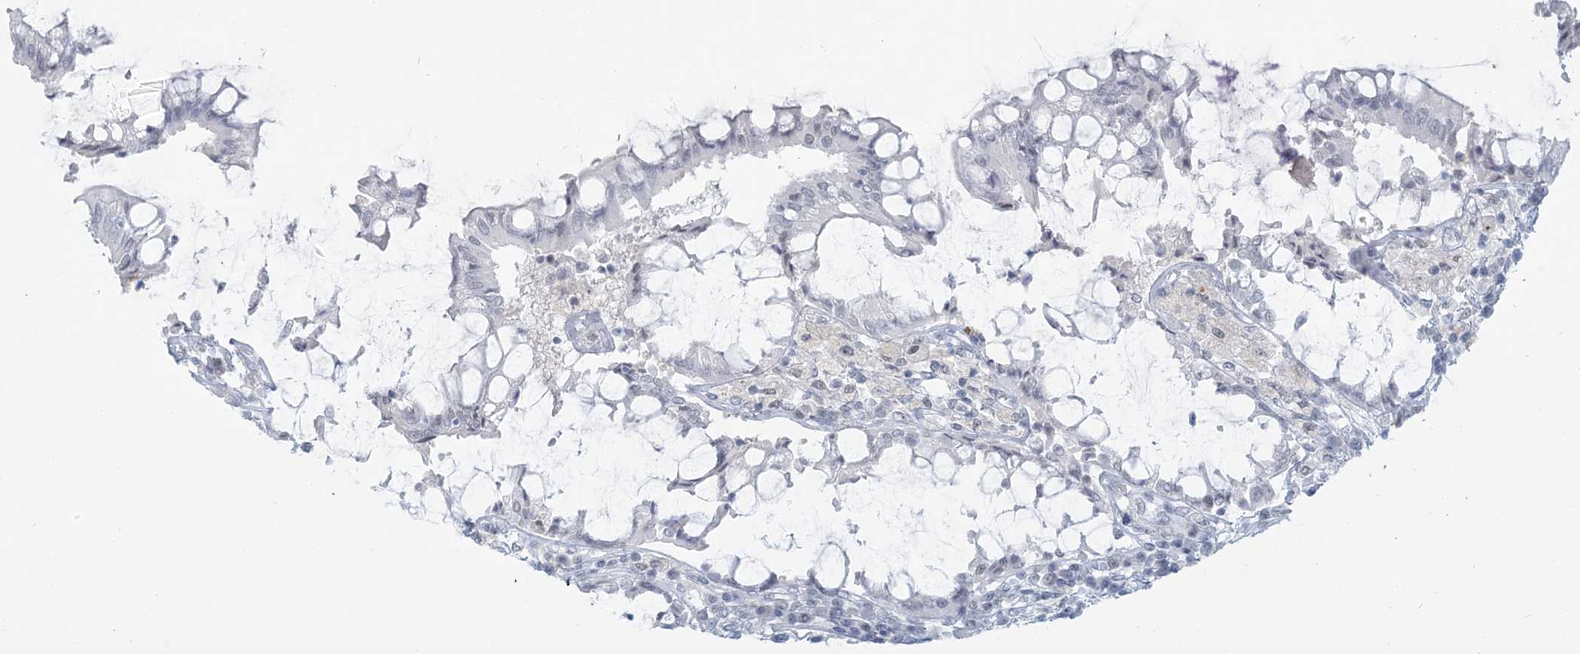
{"staining": {"intensity": "negative", "quantity": "none", "location": "none"}, "tissue": "colorectal cancer", "cell_type": "Tumor cells", "image_type": "cancer", "snomed": [{"axis": "morphology", "description": "Adenocarcinoma, NOS"}, {"axis": "topography", "description": "Rectum"}], "caption": "High magnification brightfield microscopy of colorectal cancer (adenocarcinoma) stained with DAB (brown) and counterstained with hematoxylin (blue): tumor cells show no significant staining. (DAB IHC visualized using brightfield microscopy, high magnification).", "gene": "SCML1", "patient": {"sex": "male", "age": 84}}